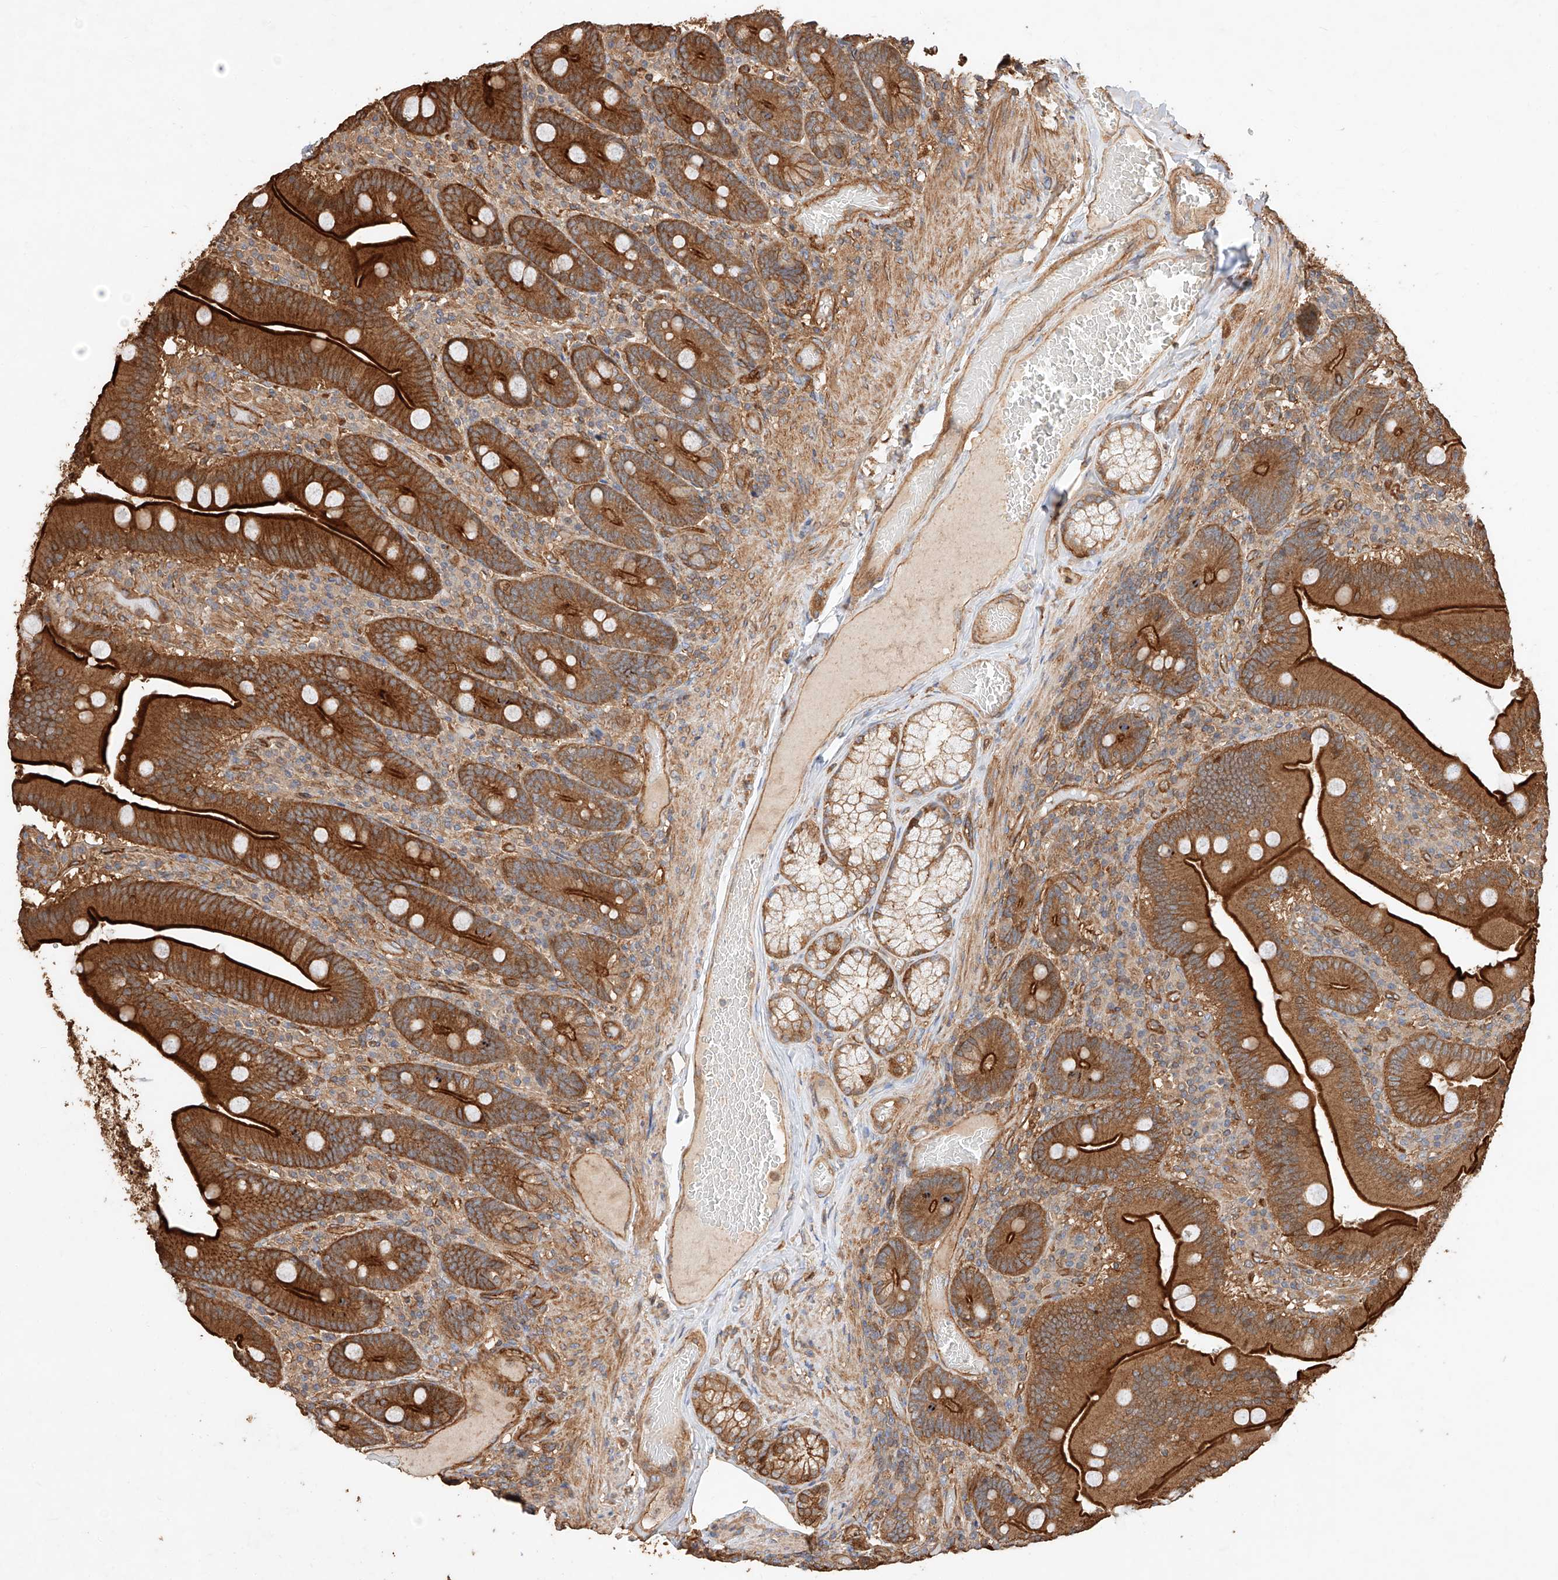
{"staining": {"intensity": "strong", "quantity": ">75%", "location": "cytoplasmic/membranous"}, "tissue": "duodenum", "cell_type": "Glandular cells", "image_type": "normal", "snomed": [{"axis": "morphology", "description": "Normal tissue, NOS"}, {"axis": "topography", "description": "Duodenum"}], "caption": "Duodenum stained for a protein exhibits strong cytoplasmic/membranous positivity in glandular cells. (DAB = brown stain, brightfield microscopy at high magnification).", "gene": "GHDC", "patient": {"sex": "female", "age": 62}}